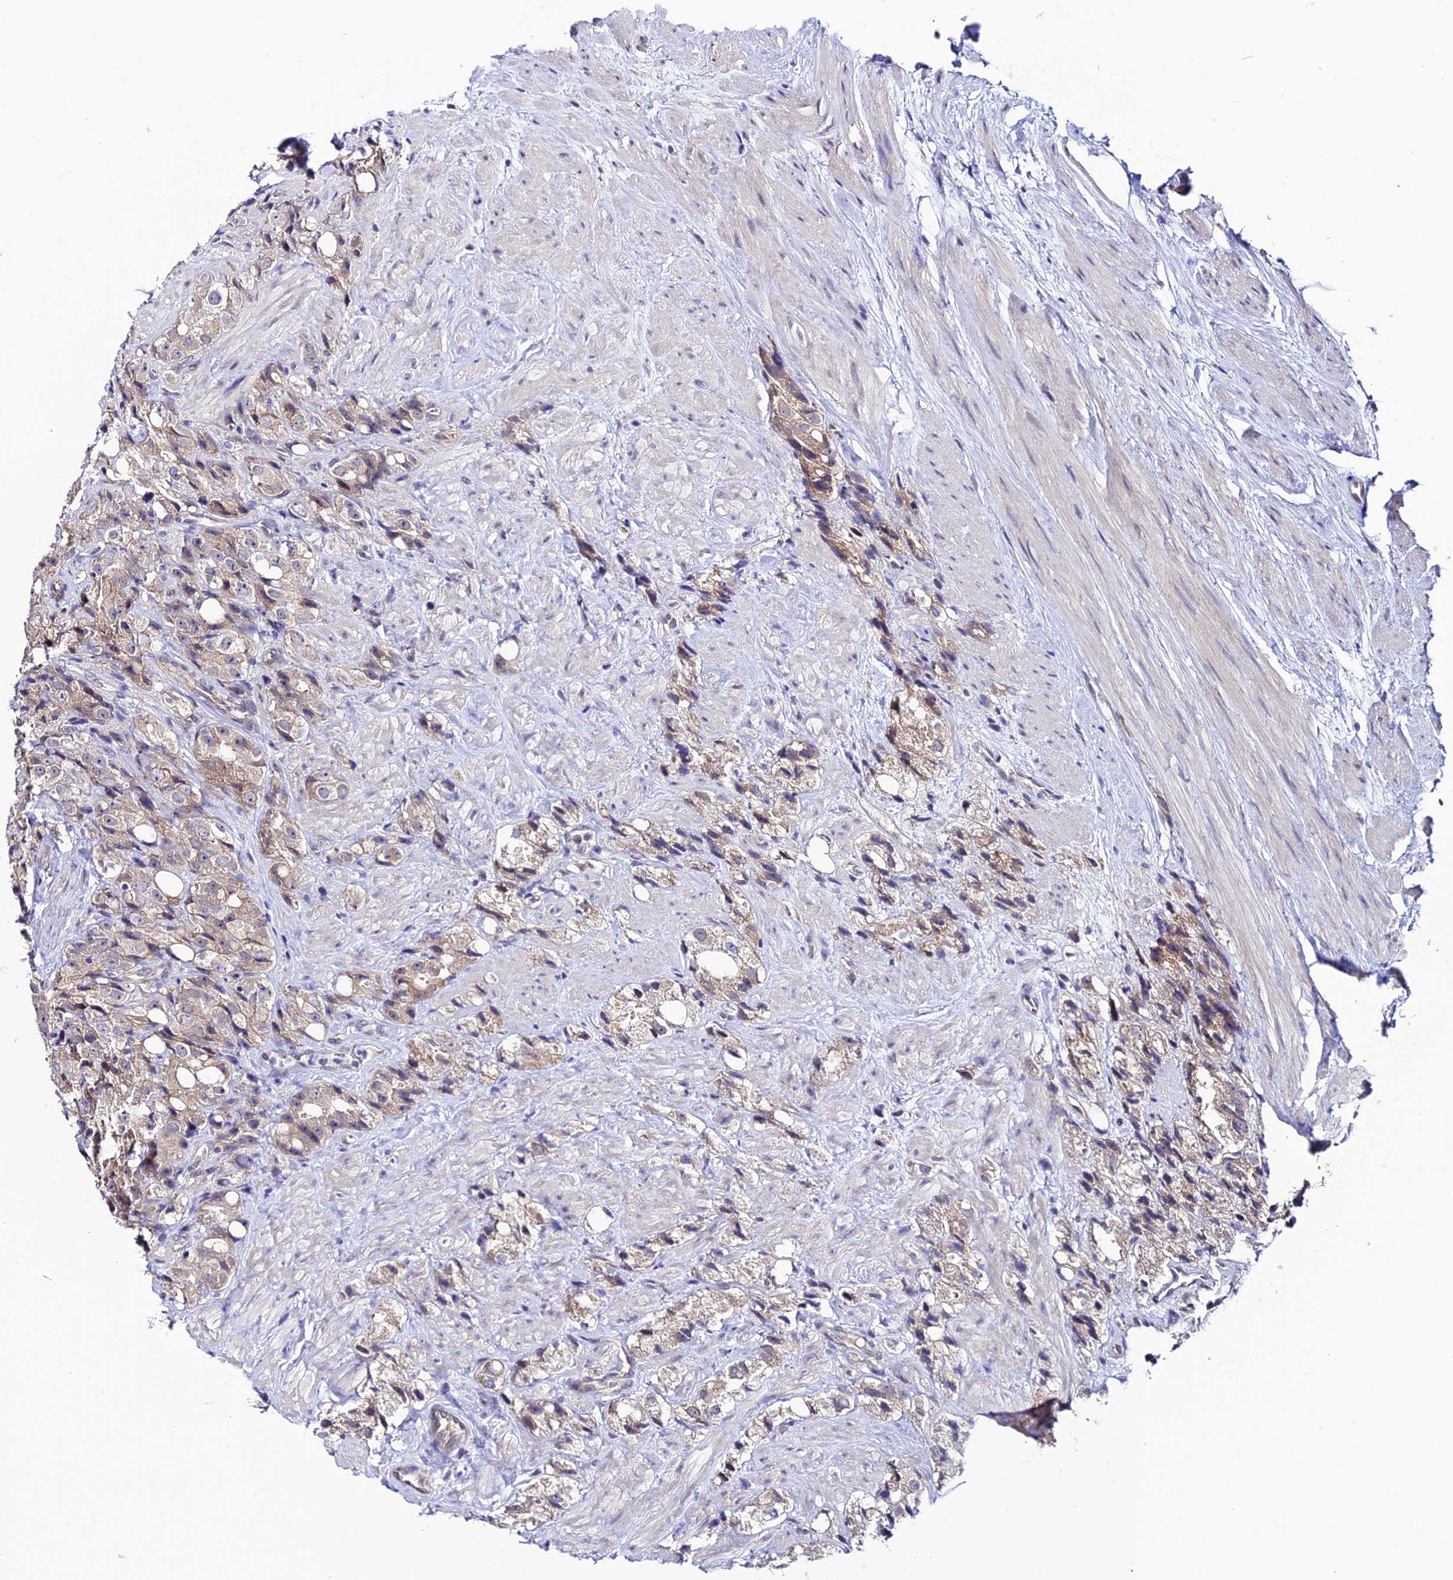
{"staining": {"intensity": "weak", "quantity": "25%-75%", "location": "cytoplasmic/membranous"}, "tissue": "prostate cancer", "cell_type": "Tumor cells", "image_type": "cancer", "snomed": [{"axis": "morphology", "description": "Adenocarcinoma, NOS"}, {"axis": "topography", "description": "Prostate"}], "caption": "Immunohistochemistry (IHC) photomicrograph of neoplastic tissue: prostate cancer stained using immunohistochemistry (IHC) exhibits low levels of weak protein expression localized specifically in the cytoplasmic/membranous of tumor cells, appearing as a cytoplasmic/membranous brown color.", "gene": "FZD8", "patient": {"sex": "male", "age": 79}}